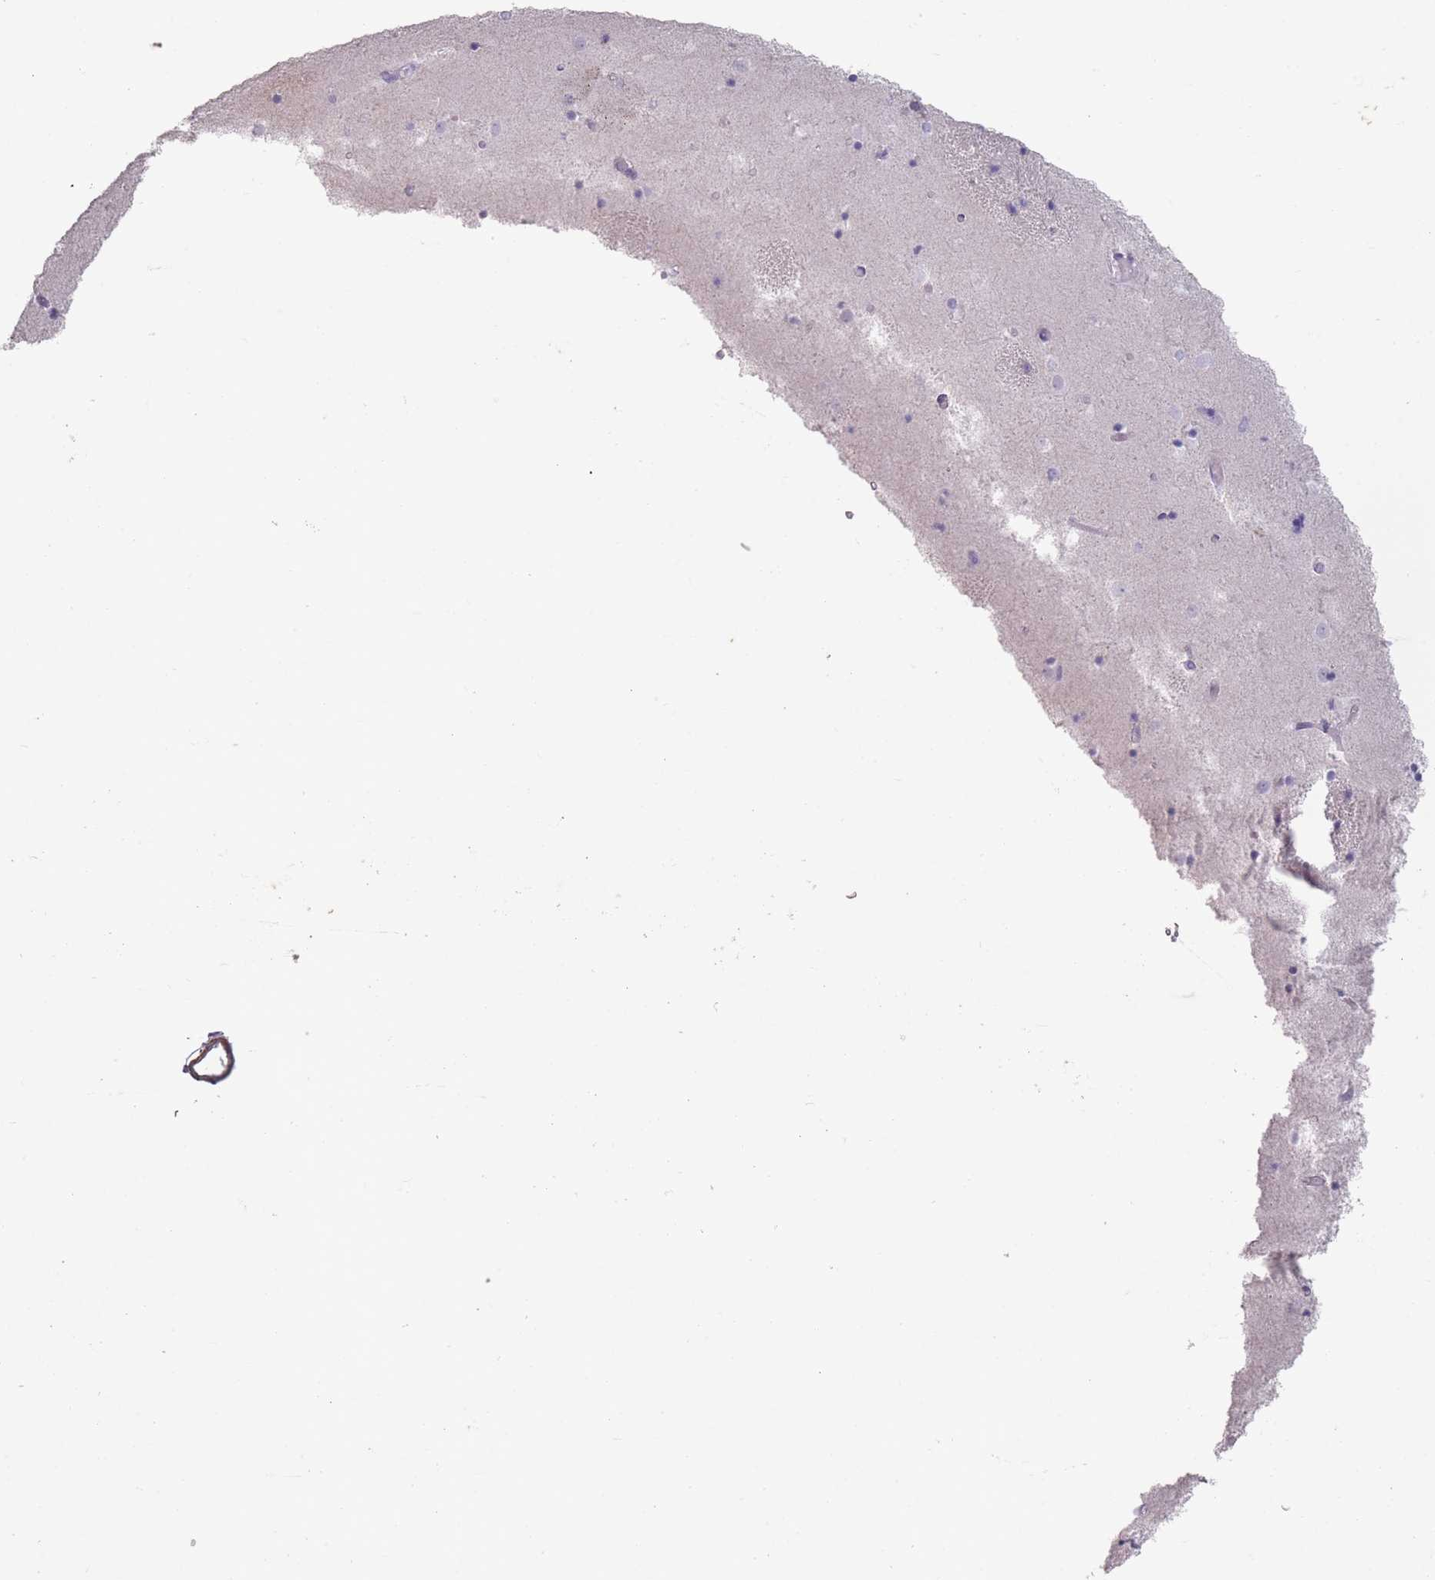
{"staining": {"intensity": "negative", "quantity": "none", "location": "none"}, "tissue": "caudate", "cell_type": "Glial cells", "image_type": "normal", "snomed": [{"axis": "morphology", "description": "Normal tissue, NOS"}, {"axis": "topography", "description": "Lateral ventricle wall"}], "caption": "The IHC image has no significant staining in glial cells of caudate.", "gene": "RHBG", "patient": {"sex": "female", "age": 52}}